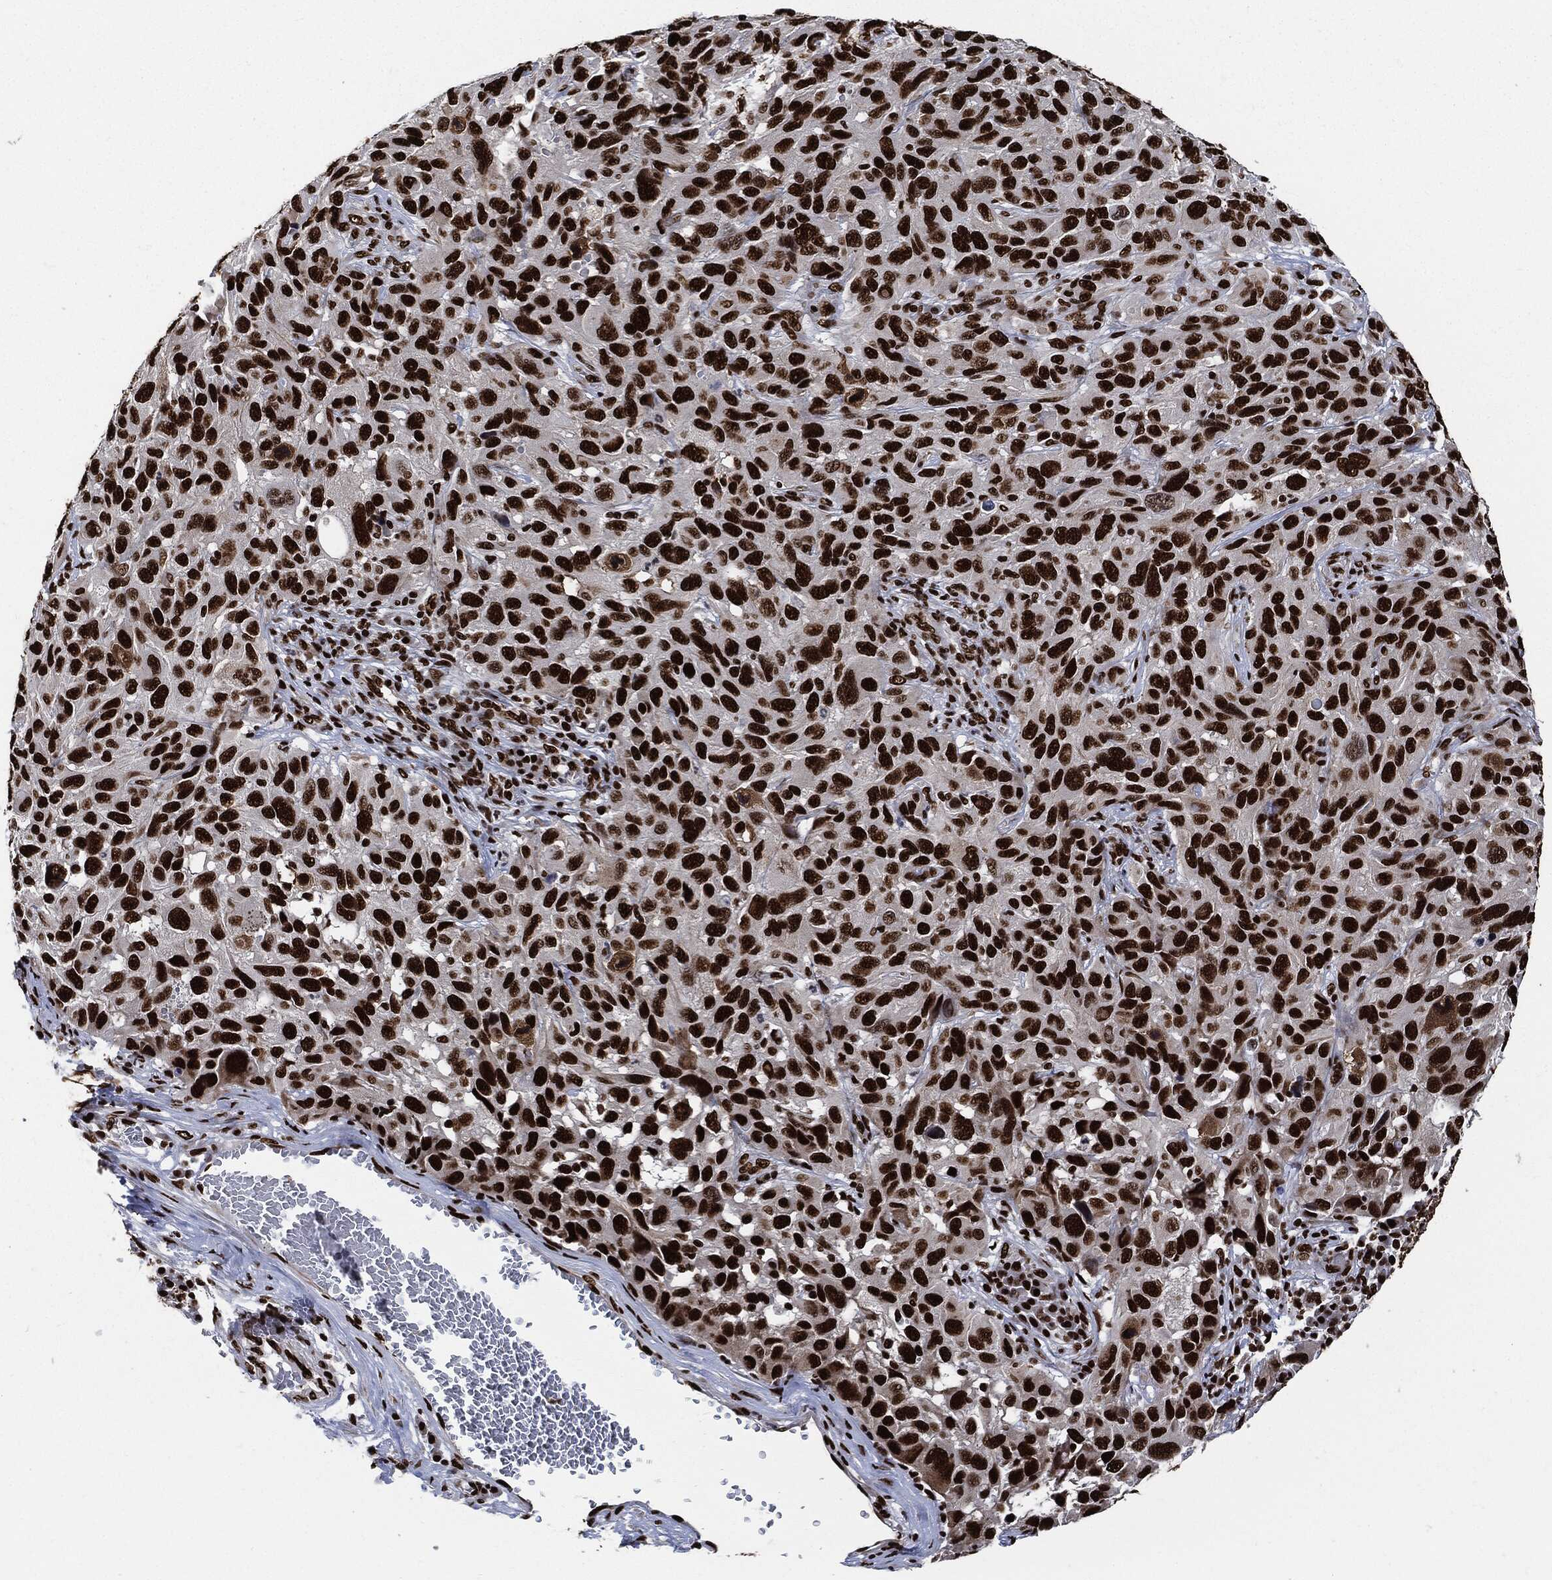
{"staining": {"intensity": "strong", "quantity": ">75%", "location": "nuclear"}, "tissue": "melanoma", "cell_type": "Tumor cells", "image_type": "cancer", "snomed": [{"axis": "morphology", "description": "Malignant melanoma, NOS"}, {"axis": "topography", "description": "Skin"}], "caption": "Immunohistochemical staining of malignant melanoma shows high levels of strong nuclear protein expression in about >75% of tumor cells.", "gene": "RECQL", "patient": {"sex": "male", "age": 53}}